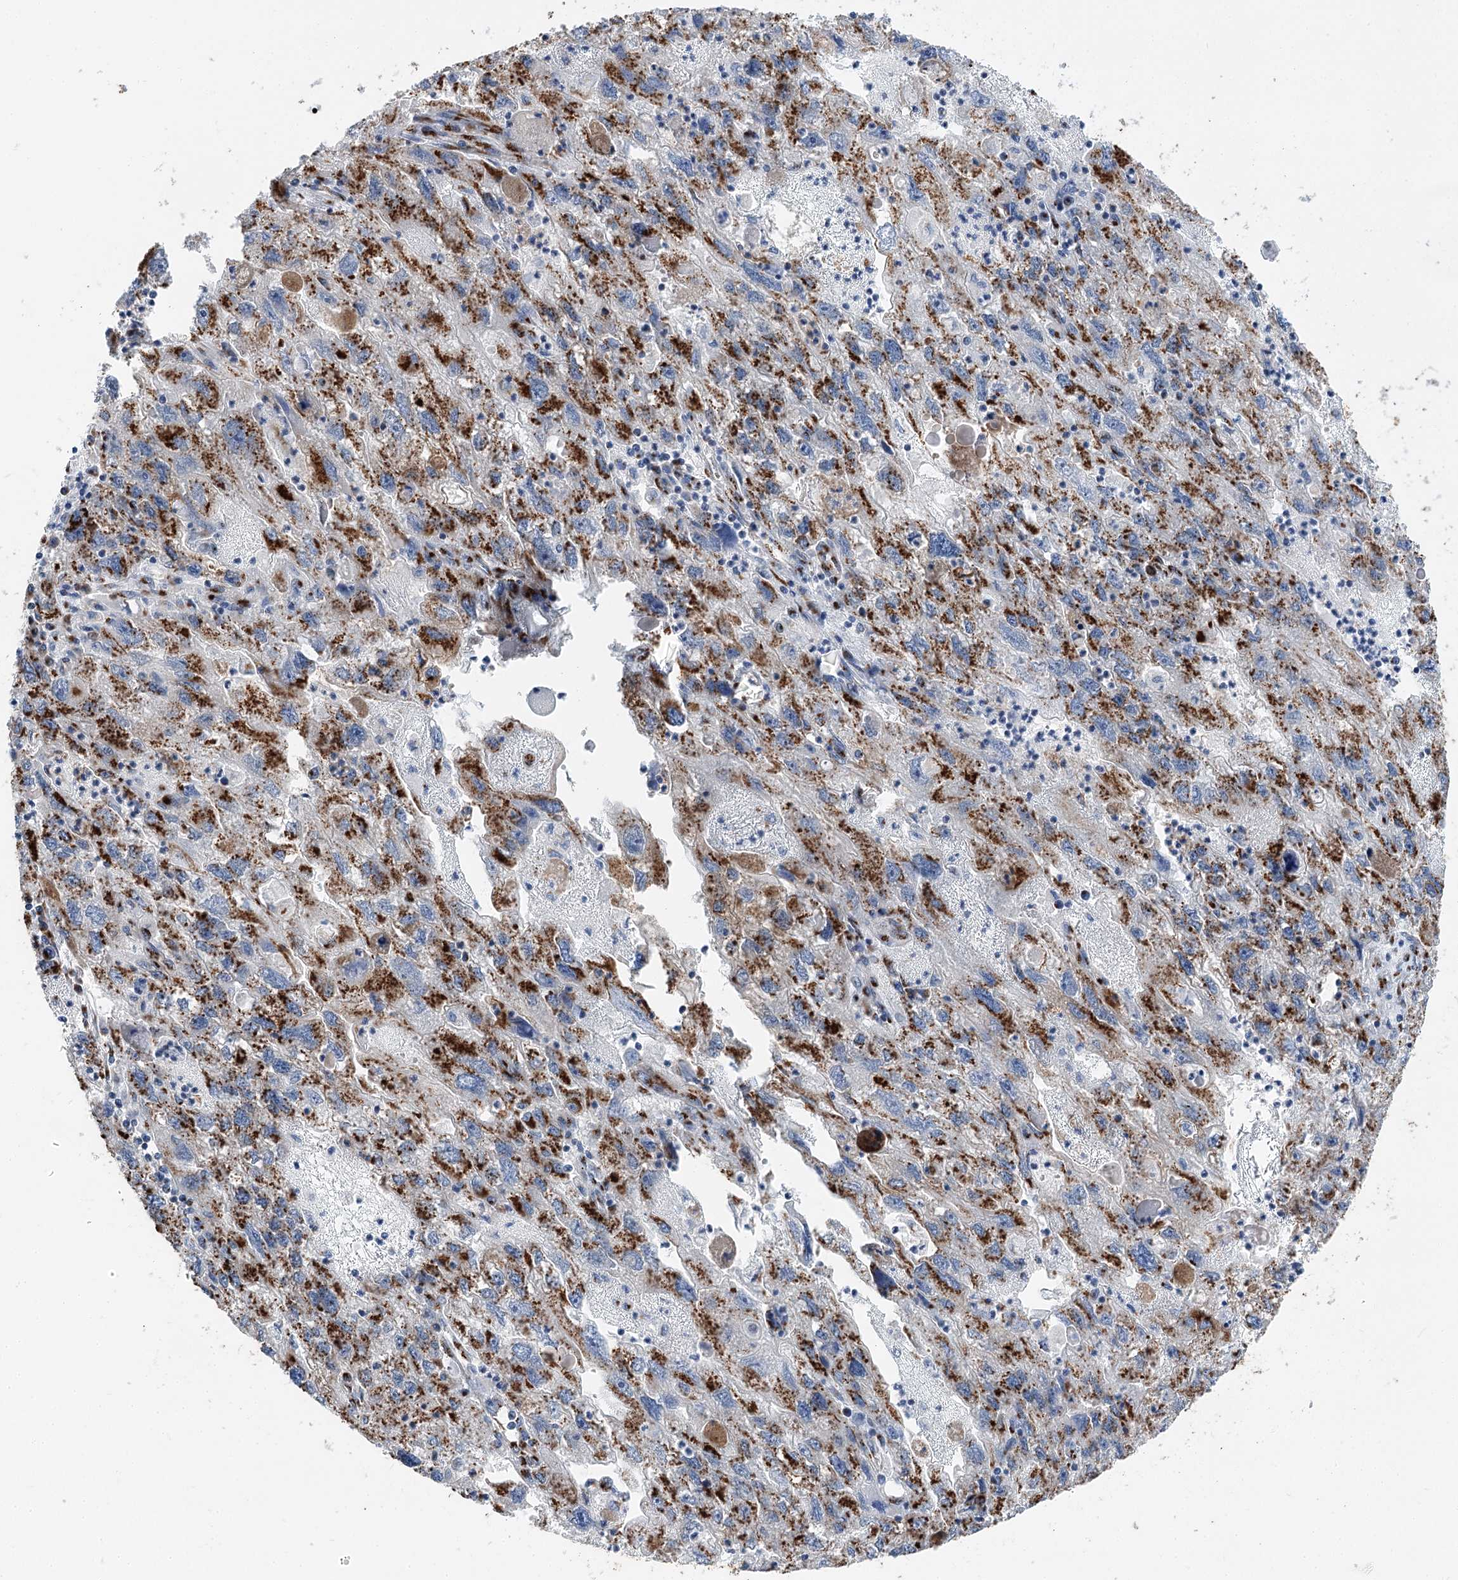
{"staining": {"intensity": "moderate", "quantity": ">75%", "location": "cytoplasmic/membranous"}, "tissue": "endometrial cancer", "cell_type": "Tumor cells", "image_type": "cancer", "snomed": [{"axis": "morphology", "description": "Adenocarcinoma, NOS"}, {"axis": "topography", "description": "Endometrium"}], "caption": "Moderate cytoplasmic/membranous protein expression is appreciated in approximately >75% of tumor cells in endometrial adenocarcinoma.", "gene": "TMEM165", "patient": {"sex": "female", "age": 49}}